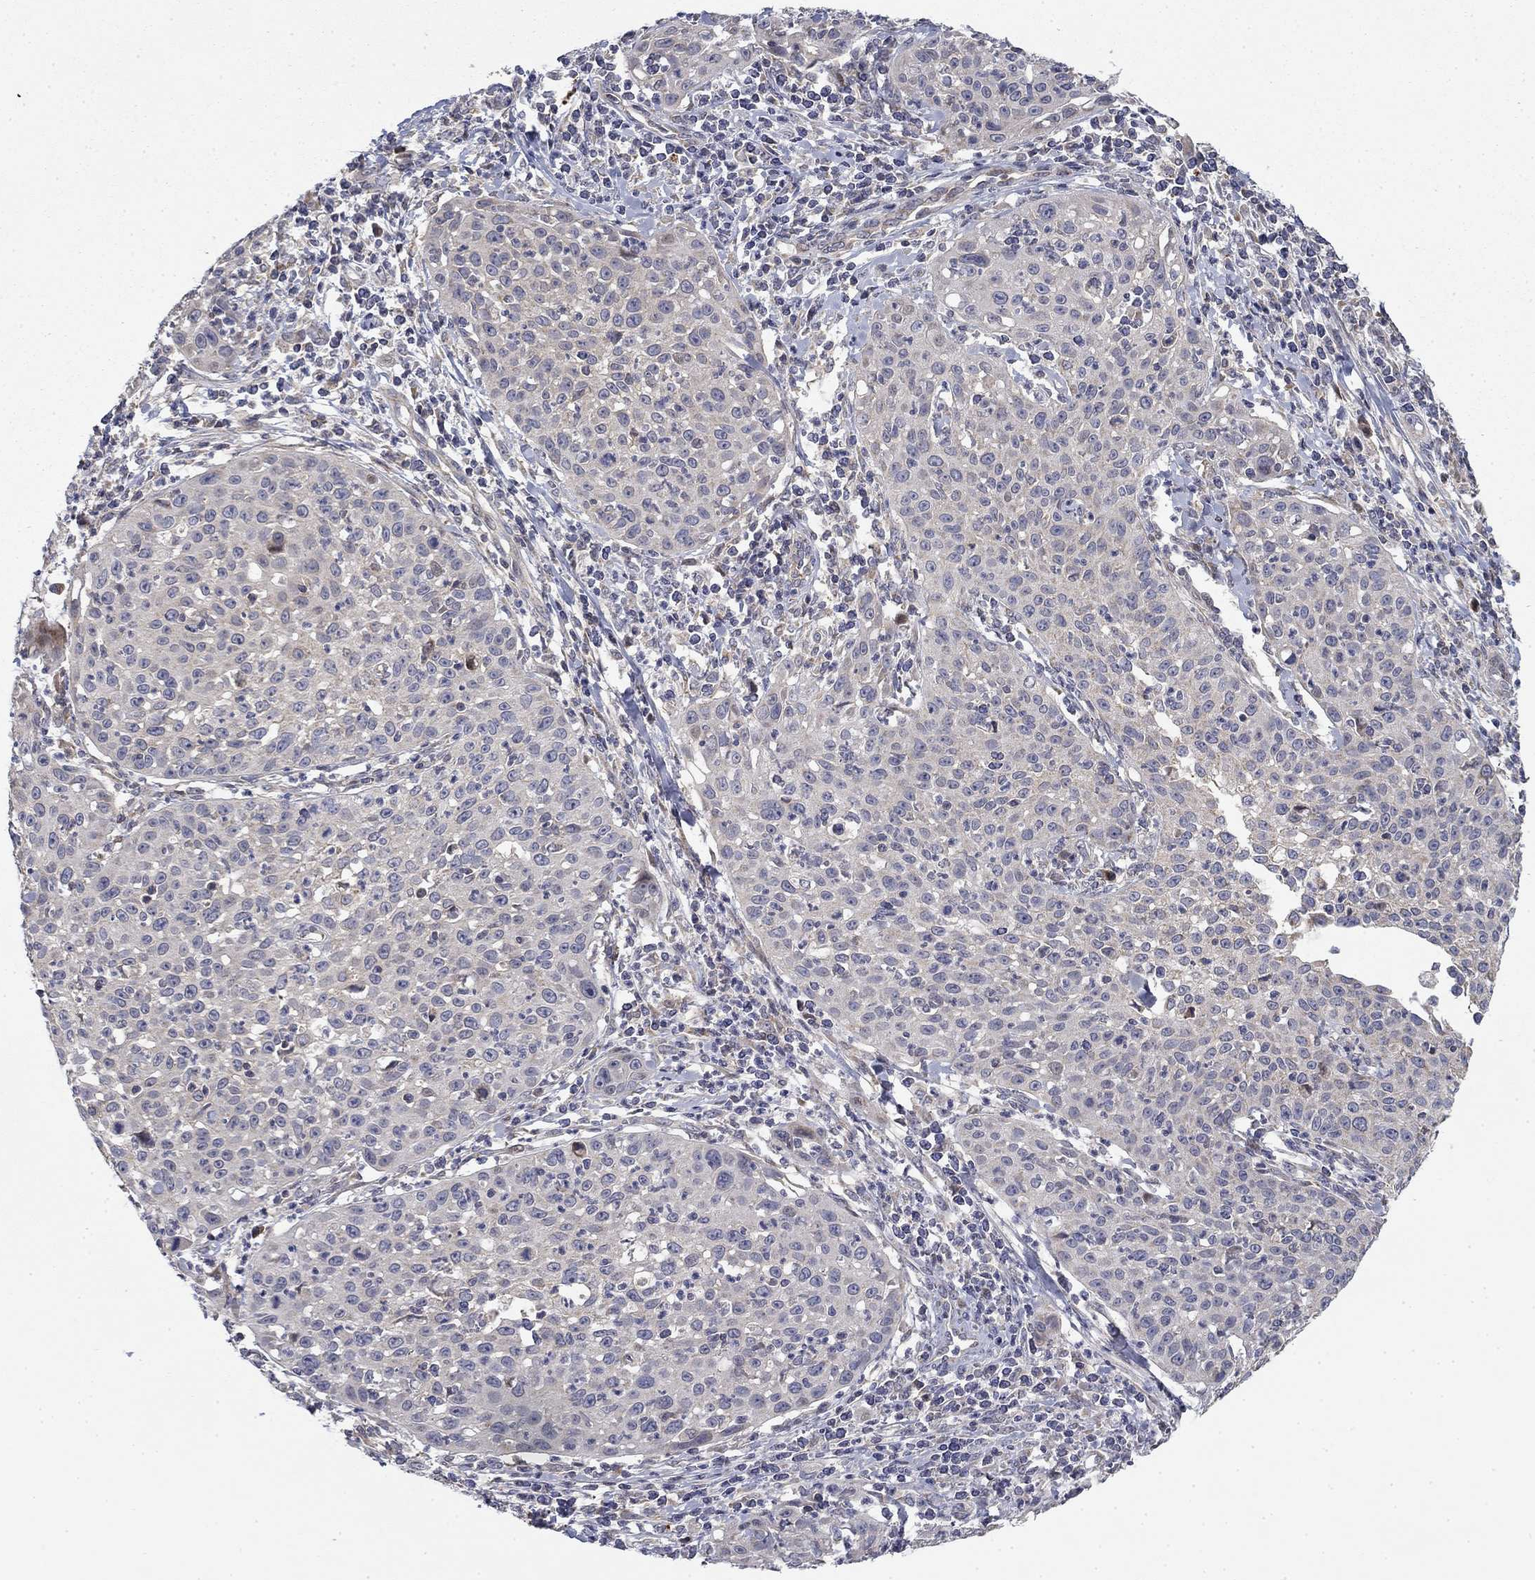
{"staining": {"intensity": "negative", "quantity": "none", "location": "none"}, "tissue": "cervical cancer", "cell_type": "Tumor cells", "image_type": "cancer", "snomed": [{"axis": "morphology", "description": "Squamous cell carcinoma, NOS"}, {"axis": "topography", "description": "Cervix"}], "caption": "Histopathology image shows no protein expression in tumor cells of cervical cancer tissue.", "gene": "MMAA", "patient": {"sex": "female", "age": 26}}